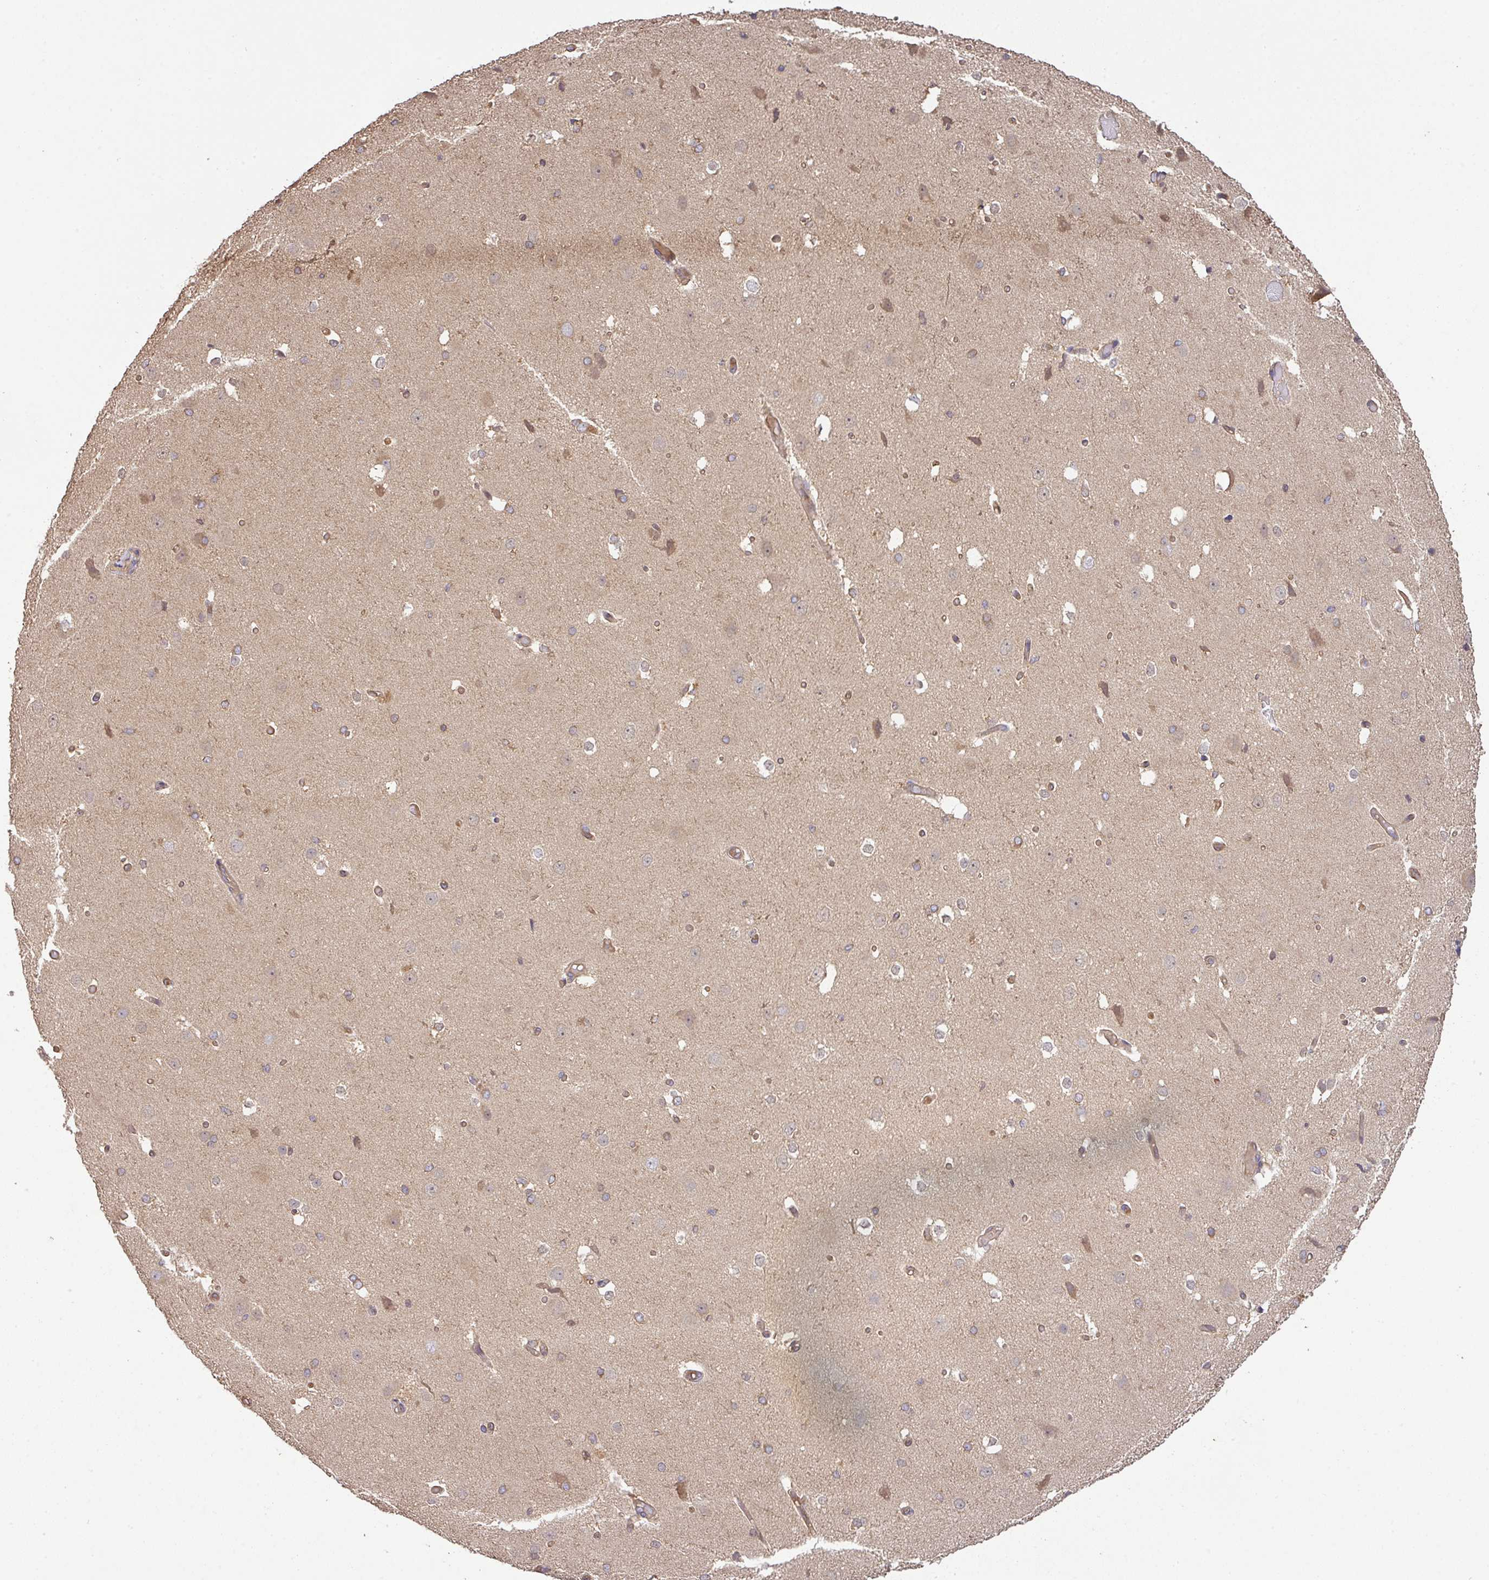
{"staining": {"intensity": "weak", "quantity": "25%-75%", "location": "cytoplasmic/membranous"}, "tissue": "cerebral cortex", "cell_type": "Endothelial cells", "image_type": "normal", "snomed": [{"axis": "morphology", "description": "Normal tissue, NOS"}, {"axis": "morphology", "description": "Inflammation, NOS"}, {"axis": "topography", "description": "Cerebral cortex"}], "caption": "Cerebral cortex stained with immunohistochemistry exhibits weak cytoplasmic/membranous positivity in about 25%-75% of endothelial cells.", "gene": "GSPT1", "patient": {"sex": "male", "age": 6}}